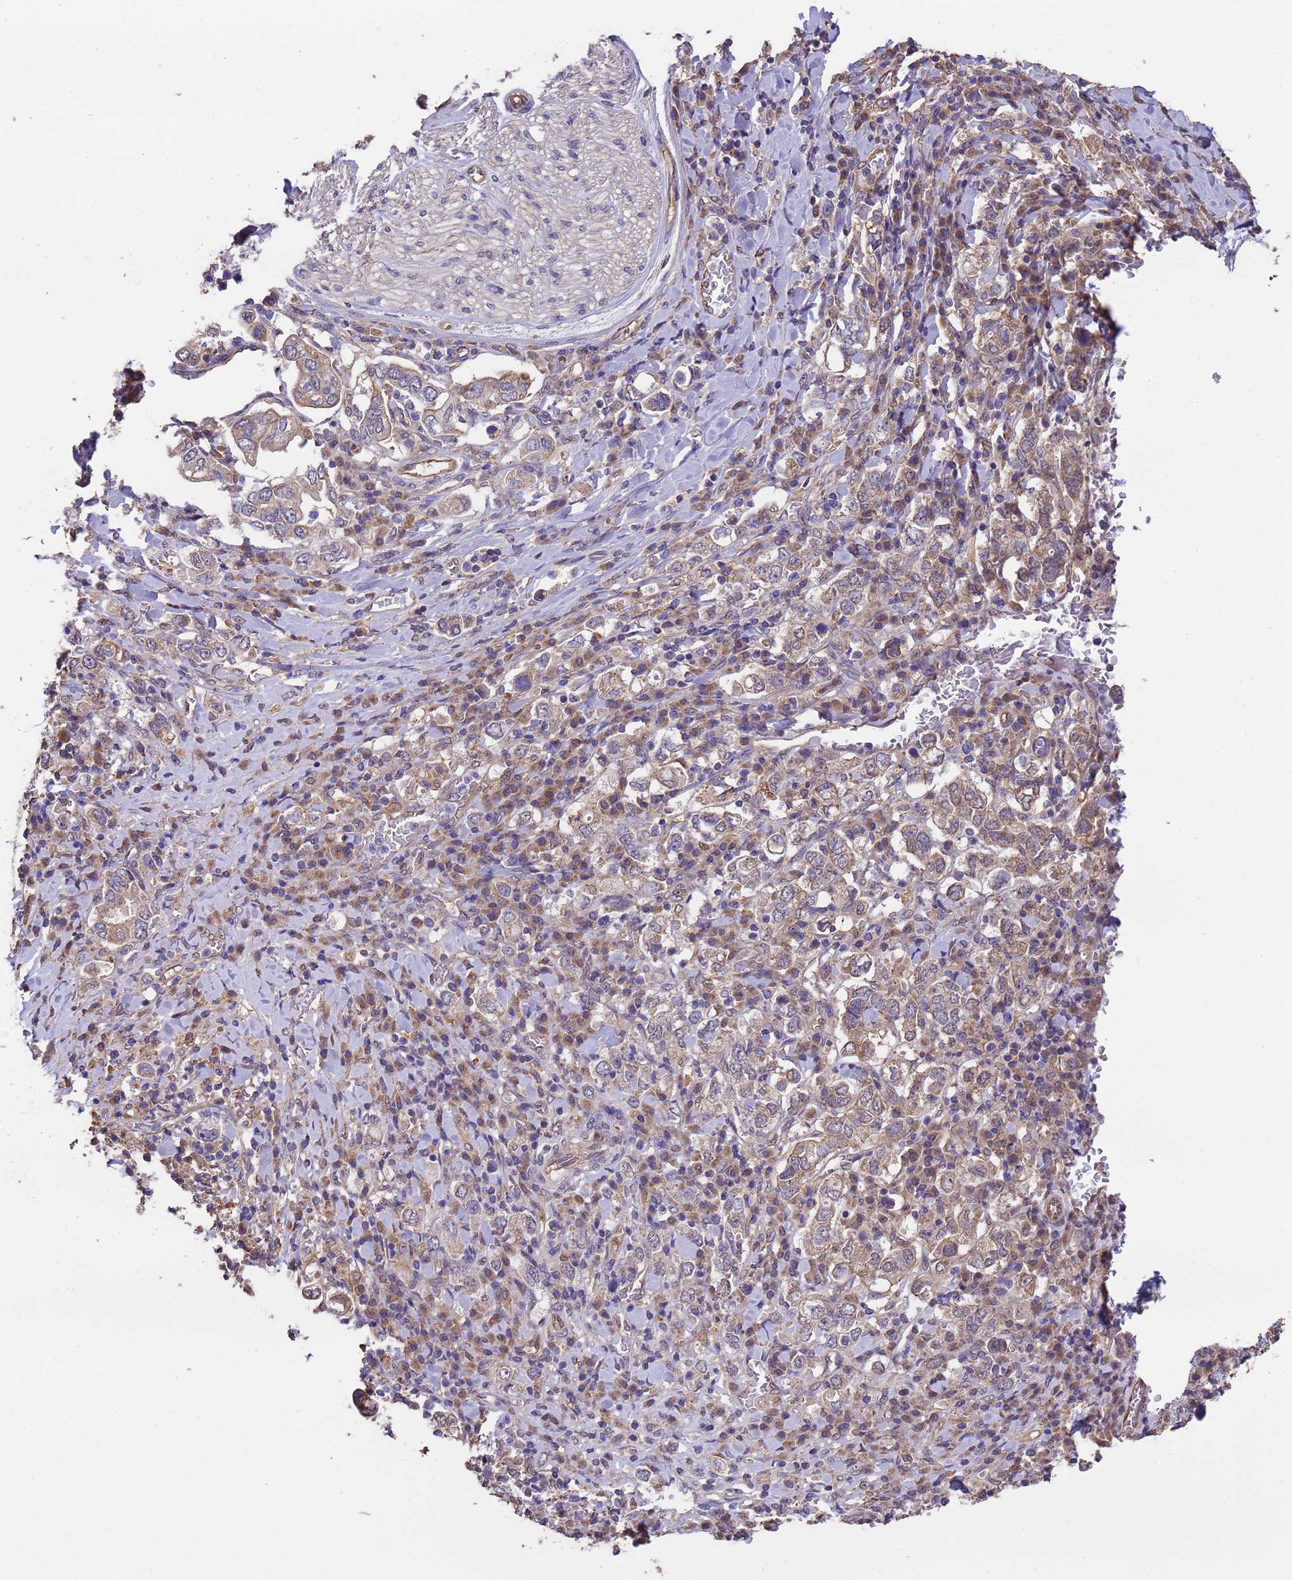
{"staining": {"intensity": "weak", "quantity": "<25%", "location": "cytoplasmic/membranous"}, "tissue": "stomach cancer", "cell_type": "Tumor cells", "image_type": "cancer", "snomed": [{"axis": "morphology", "description": "Adenocarcinoma, NOS"}, {"axis": "topography", "description": "Stomach, upper"}], "caption": "Histopathology image shows no protein positivity in tumor cells of stomach adenocarcinoma tissue.", "gene": "NPHP1", "patient": {"sex": "male", "age": 62}}